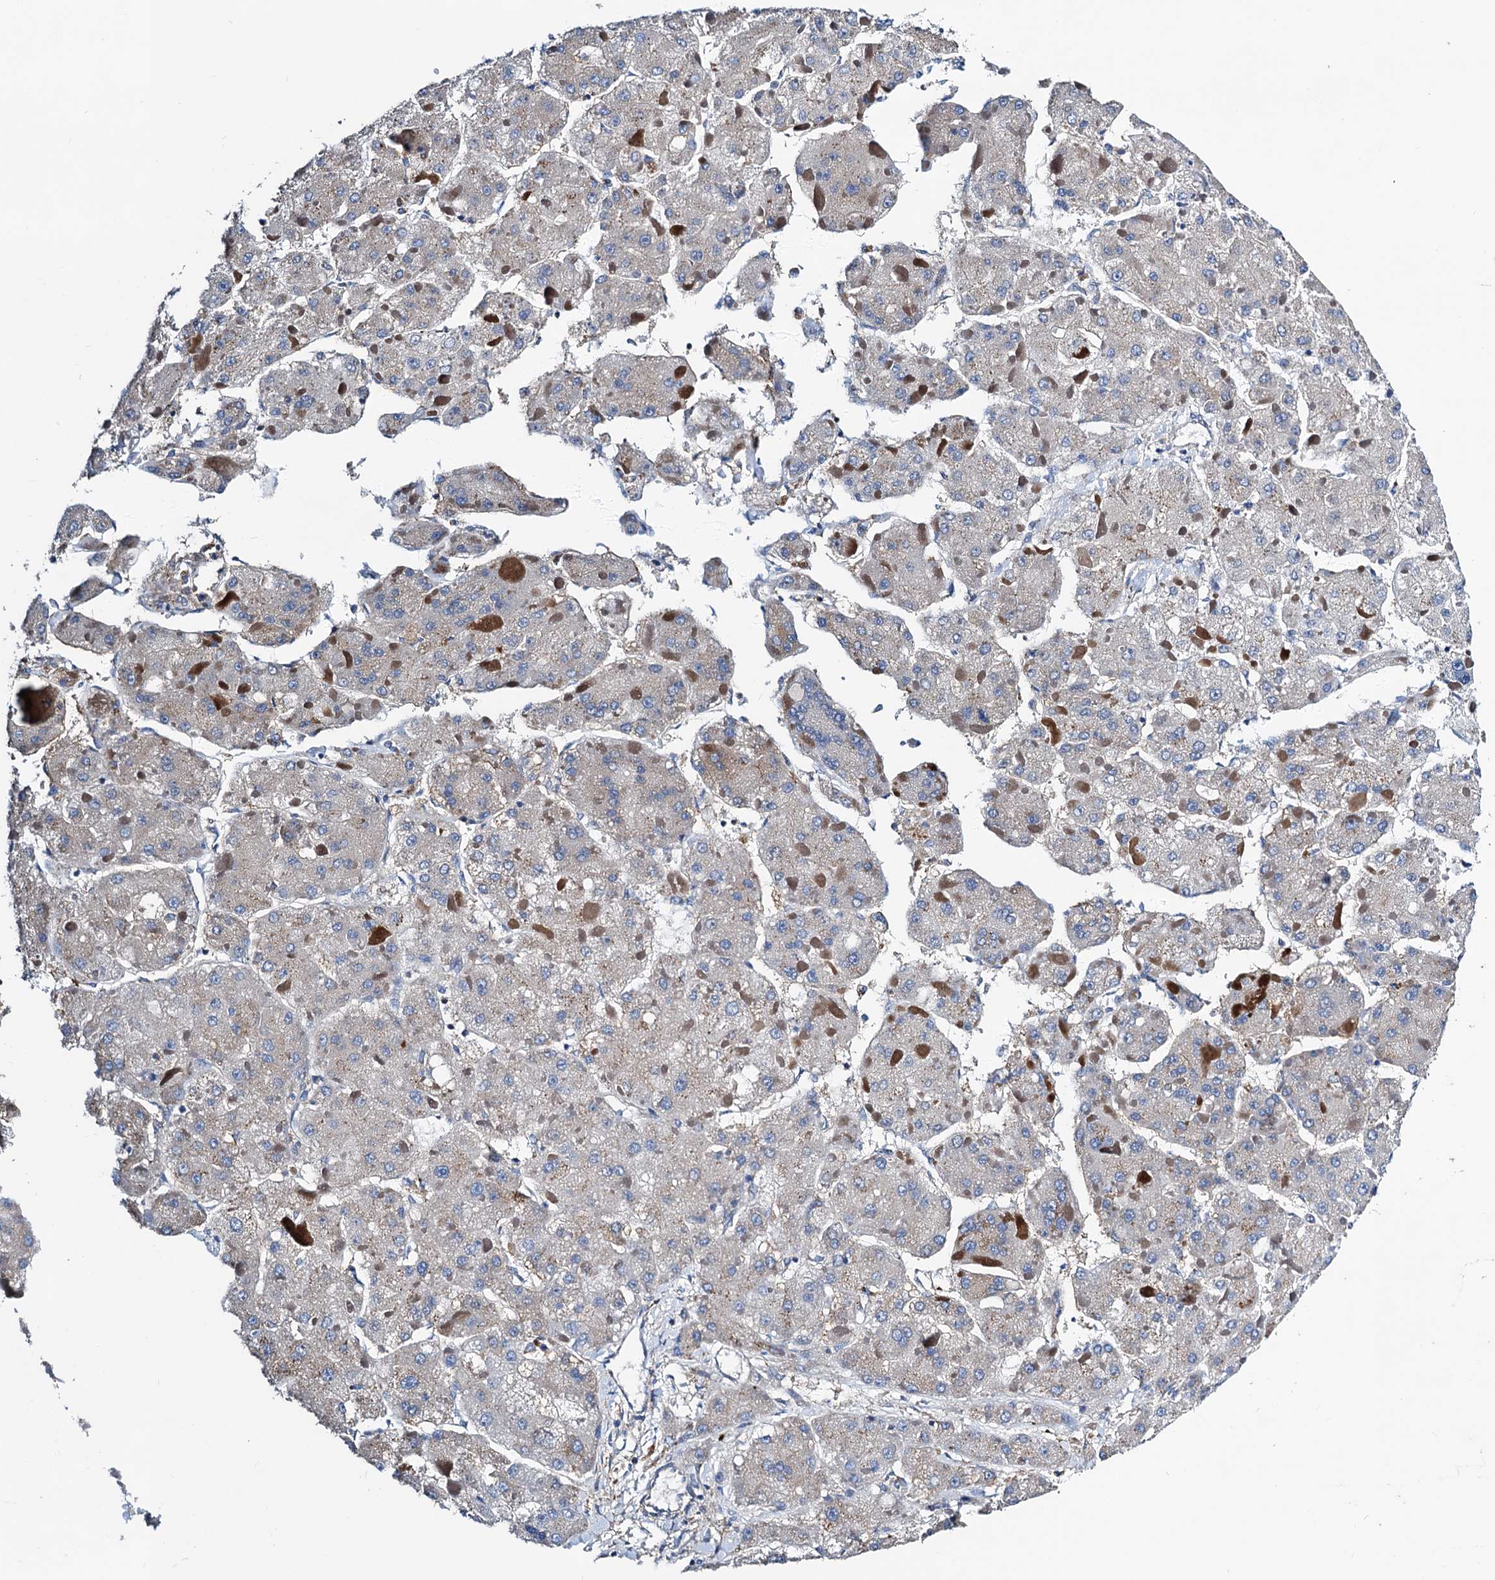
{"staining": {"intensity": "weak", "quantity": "<25%", "location": "cytoplasmic/membranous"}, "tissue": "liver cancer", "cell_type": "Tumor cells", "image_type": "cancer", "snomed": [{"axis": "morphology", "description": "Carcinoma, Hepatocellular, NOS"}, {"axis": "topography", "description": "Liver"}], "caption": "Immunohistochemistry micrograph of human liver cancer (hepatocellular carcinoma) stained for a protein (brown), which displays no expression in tumor cells.", "gene": "GCOM1", "patient": {"sex": "female", "age": 73}}